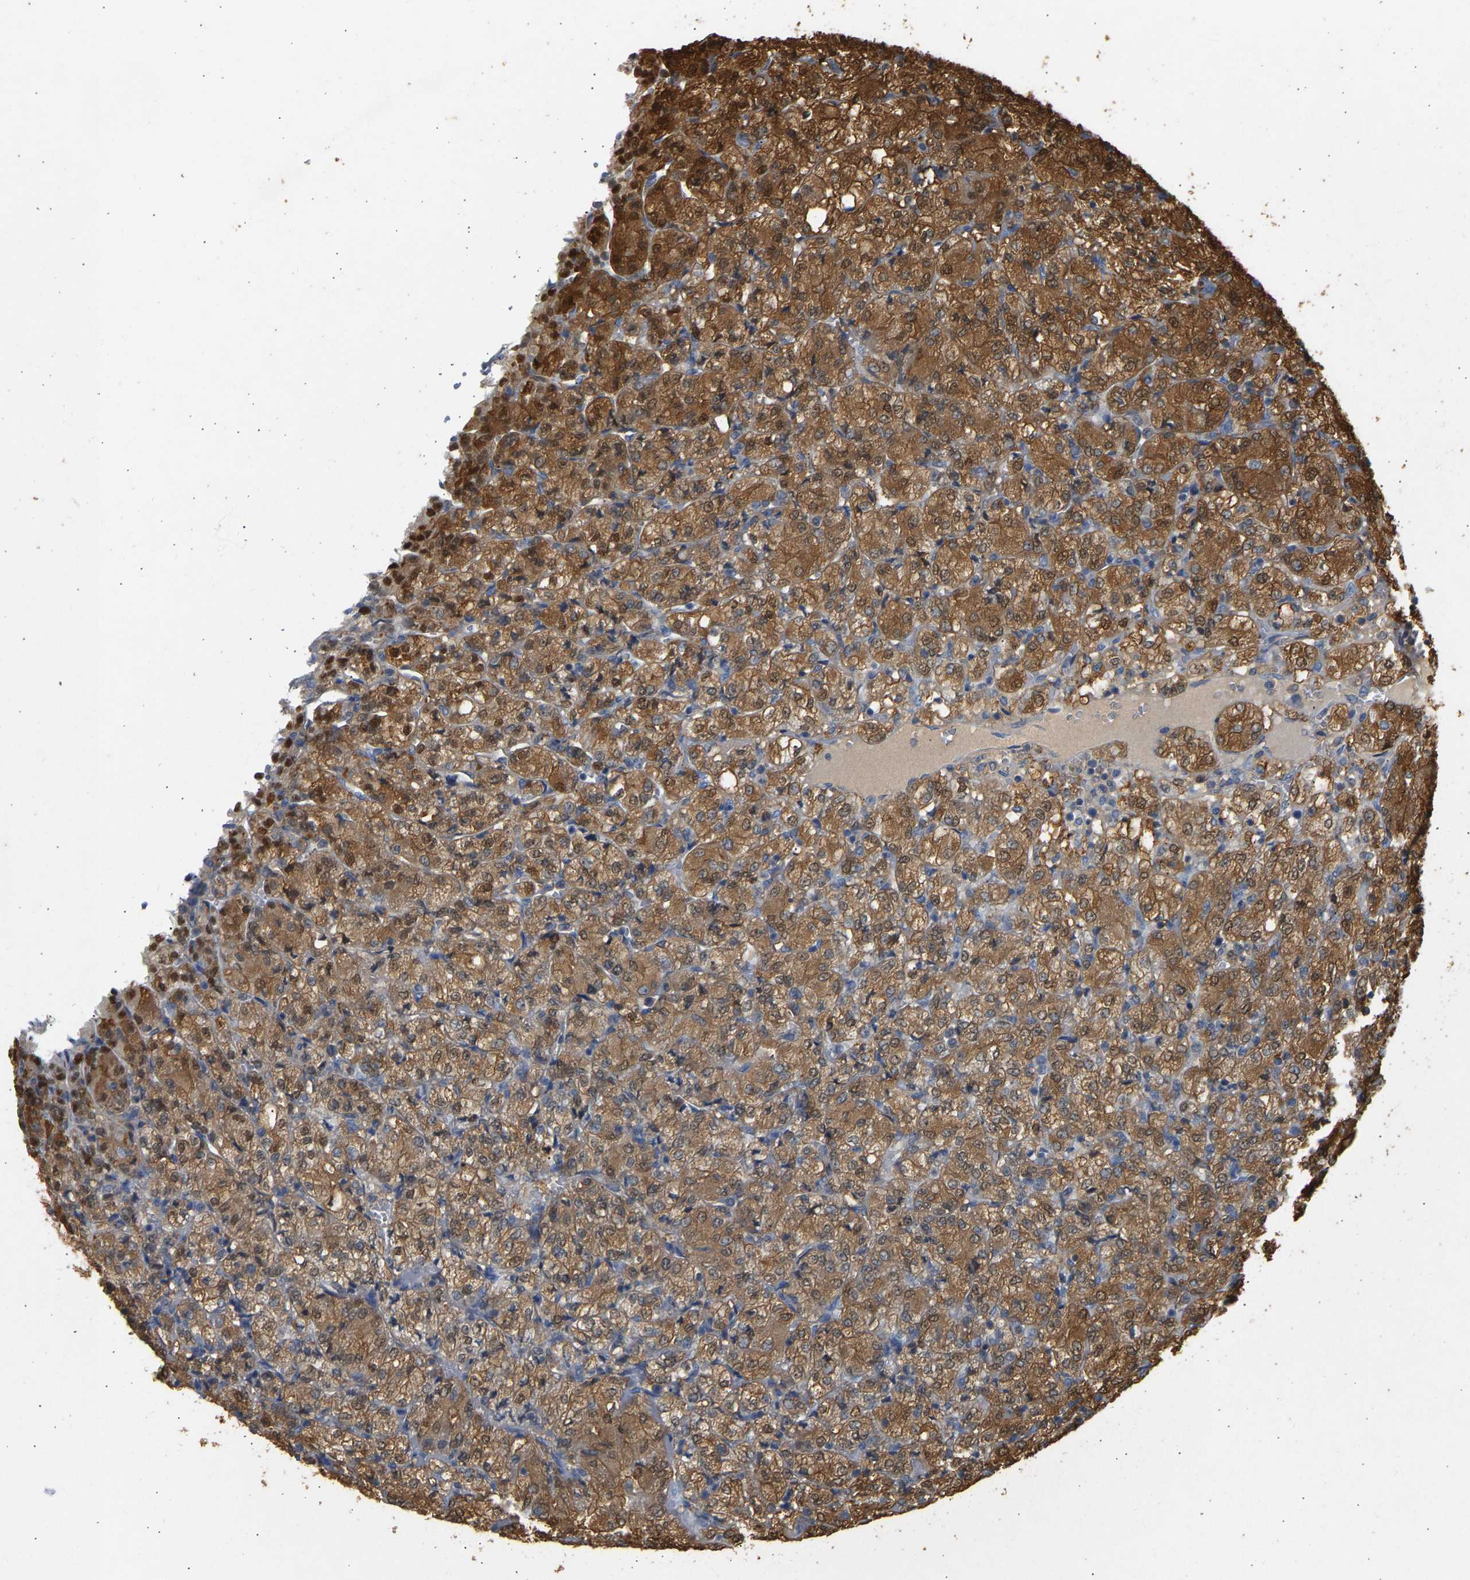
{"staining": {"intensity": "strong", "quantity": ">75%", "location": "cytoplasmic/membranous"}, "tissue": "renal cancer", "cell_type": "Tumor cells", "image_type": "cancer", "snomed": [{"axis": "morphology", "description": "Adenocarcinoma, NOS"}, {"axis": "topography", "description": "Kidney"}], "caption": "Immunohistochemistry (IHC) (DAB) staining of renal cancer (adenocarcinoma) shows strong cytoplasmic/membranous protein staining in approximately >75% of tumor cells. The staining was performed using DAB to visualize the protein expression in brown, while the nuclei were stained in blue with hematoxylin (Magnification: 20x).", "gene": "ENO1", "patient": {"sex": "male", "age": 77}}